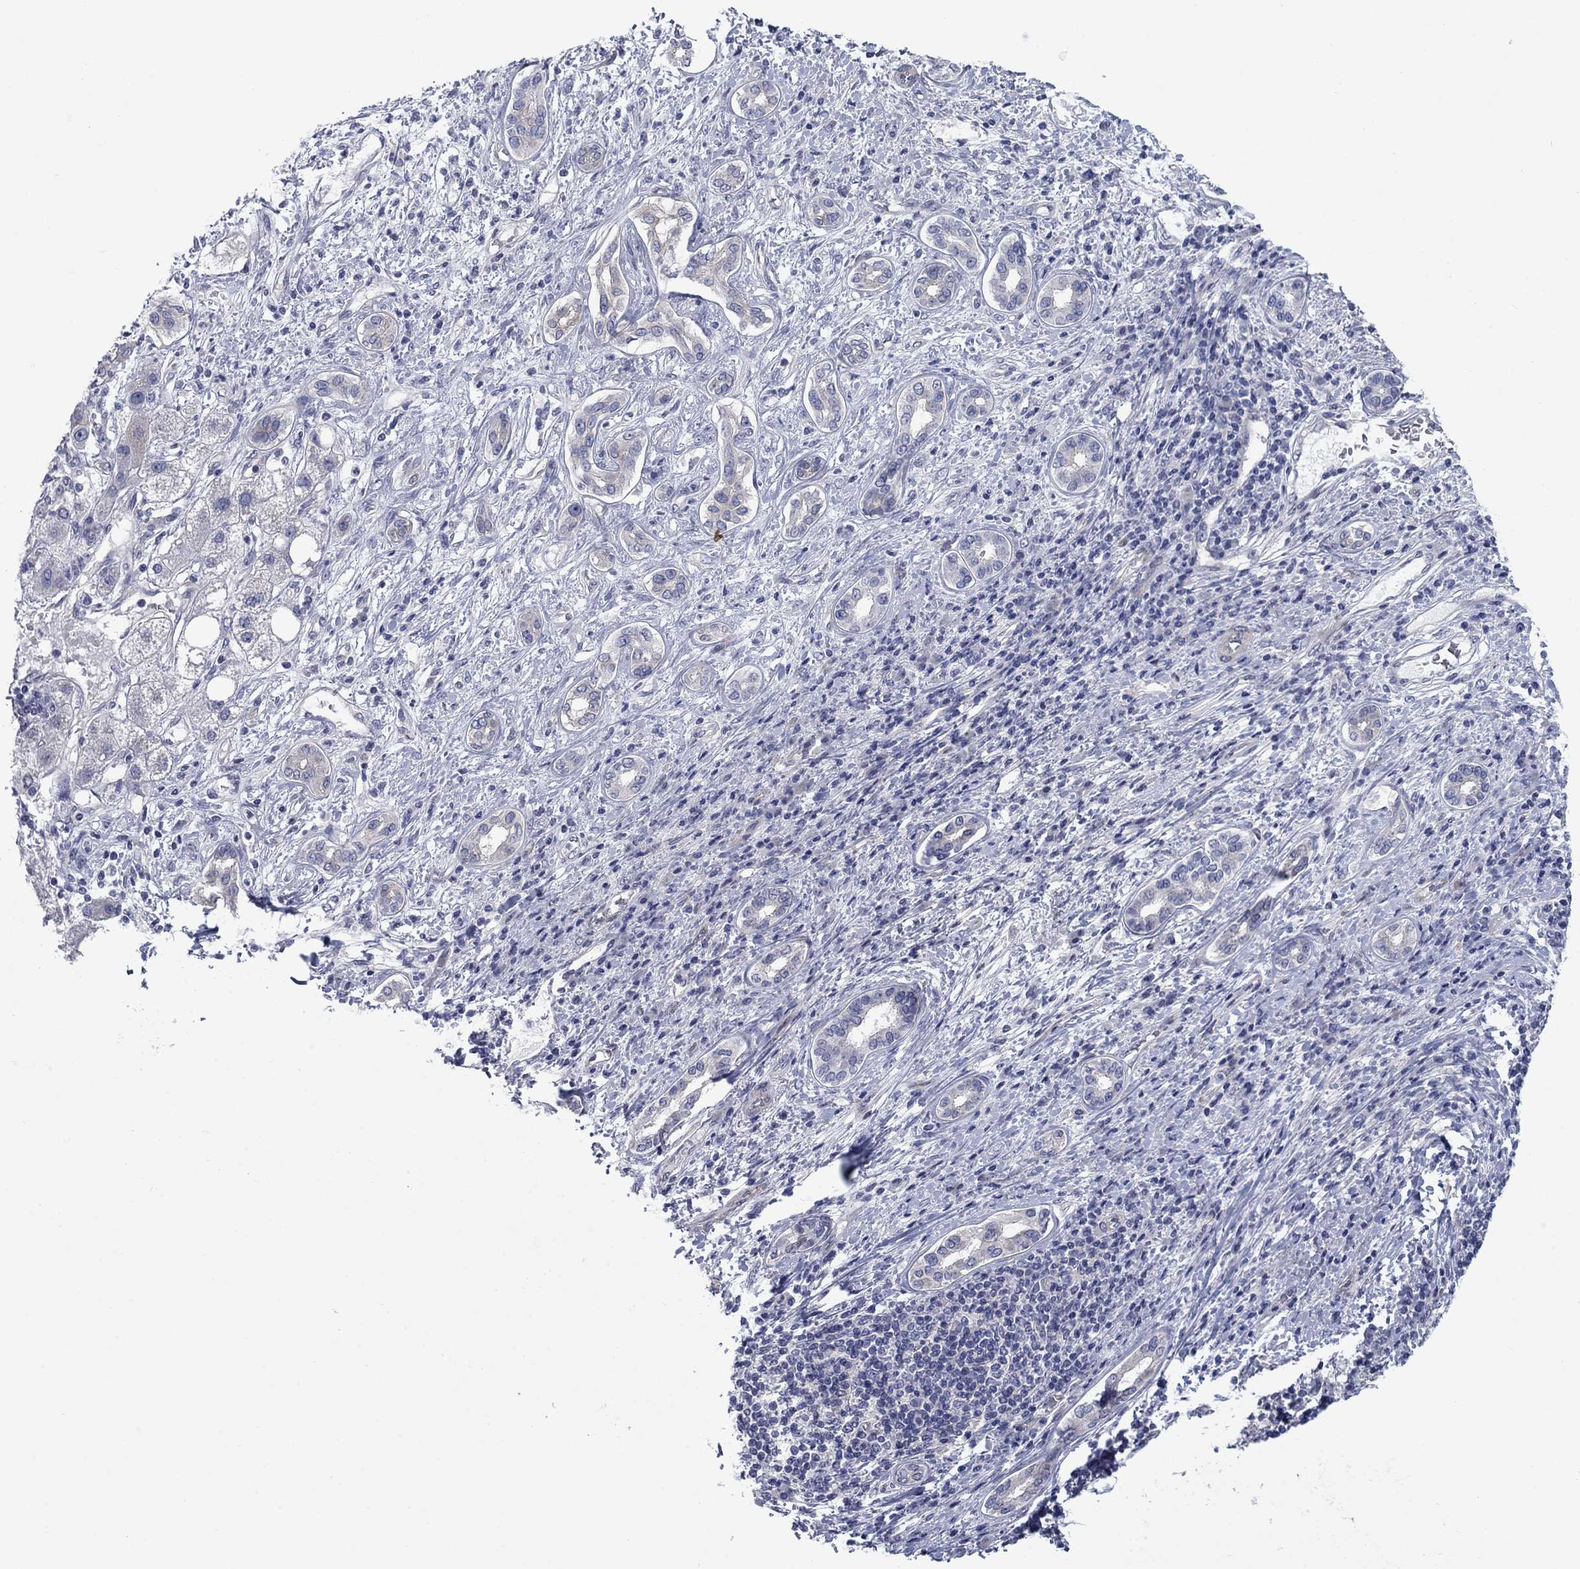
{"staining": {"intensity": "negative", "quantity": "none", "location": "none"}, "tissue": "liver cancer", "cell_type": "Tumor cells", "image_type": "cancer", "snomed": [{"axis": "morphology", "description": "Carcinoma, Hepatocellular, NOS"}, {"axis": "topography", "description": "Liver"}], "caption": "Human hepatocellular carcinoma (liver) stained for a protein using immunohistochemistry (IHC) displays no expression in tumor cells.", "gene": "FXR1", "patient": {"sex": "male", "age": 65}}